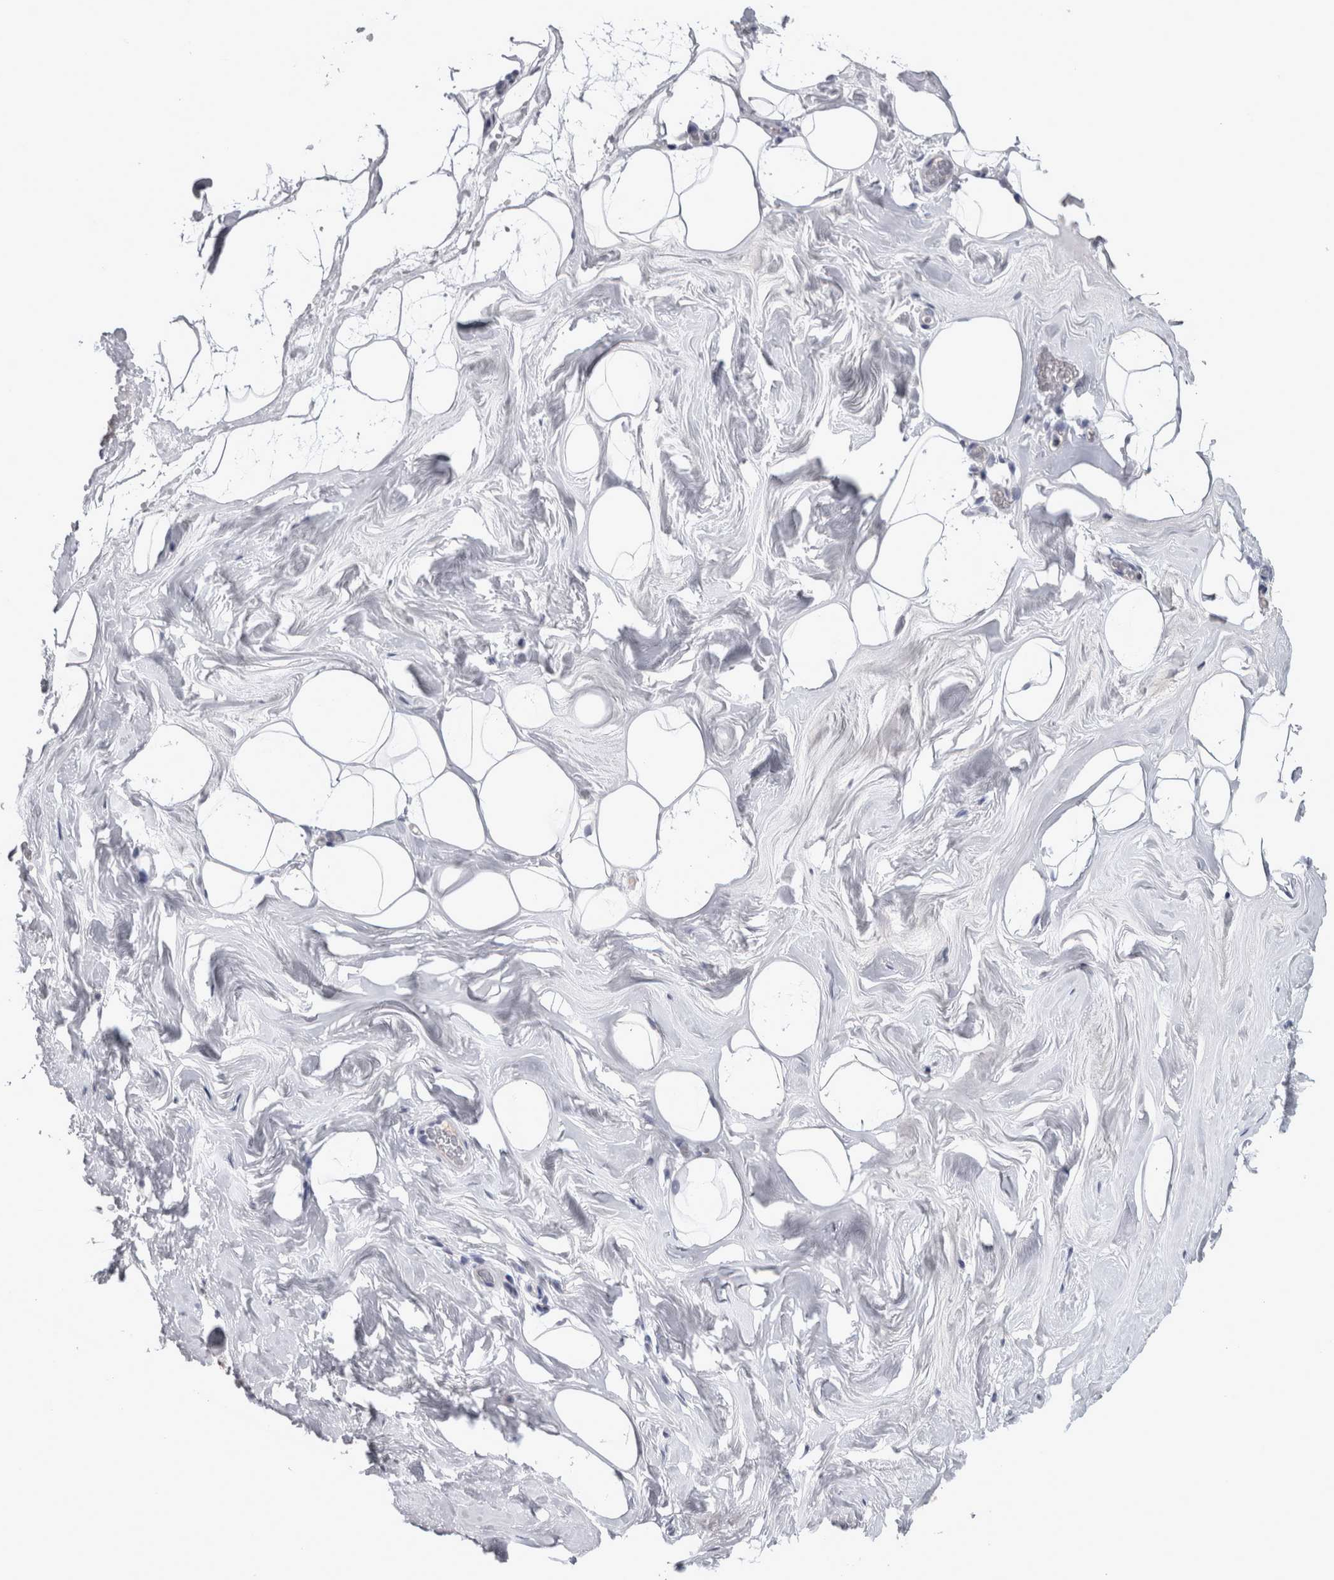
{"staining": {"intensity": "negative", "quantity": "none", "location": "none"}, "tissue": "adipose tissue", "cell_type": "Adipocytes", "image_type": "normal", "snomed": [{"axis": "morphology", "description": "Normal tissue, NOS"}, {"axis": "morphology", "description": "Fibrosis, NOS"}, {"axis": "topography", "description": "Breast"}, {"axis": "topography", "description": "Adipose tissue"}], "caption": "Unremarkable adipose tissue was stained to show a protein in brown. There is no significant expression in adipocytes. Nuclei are stained in blue.", "gene": "PAX5", "patient": {"sex": "female", "age": 39}}